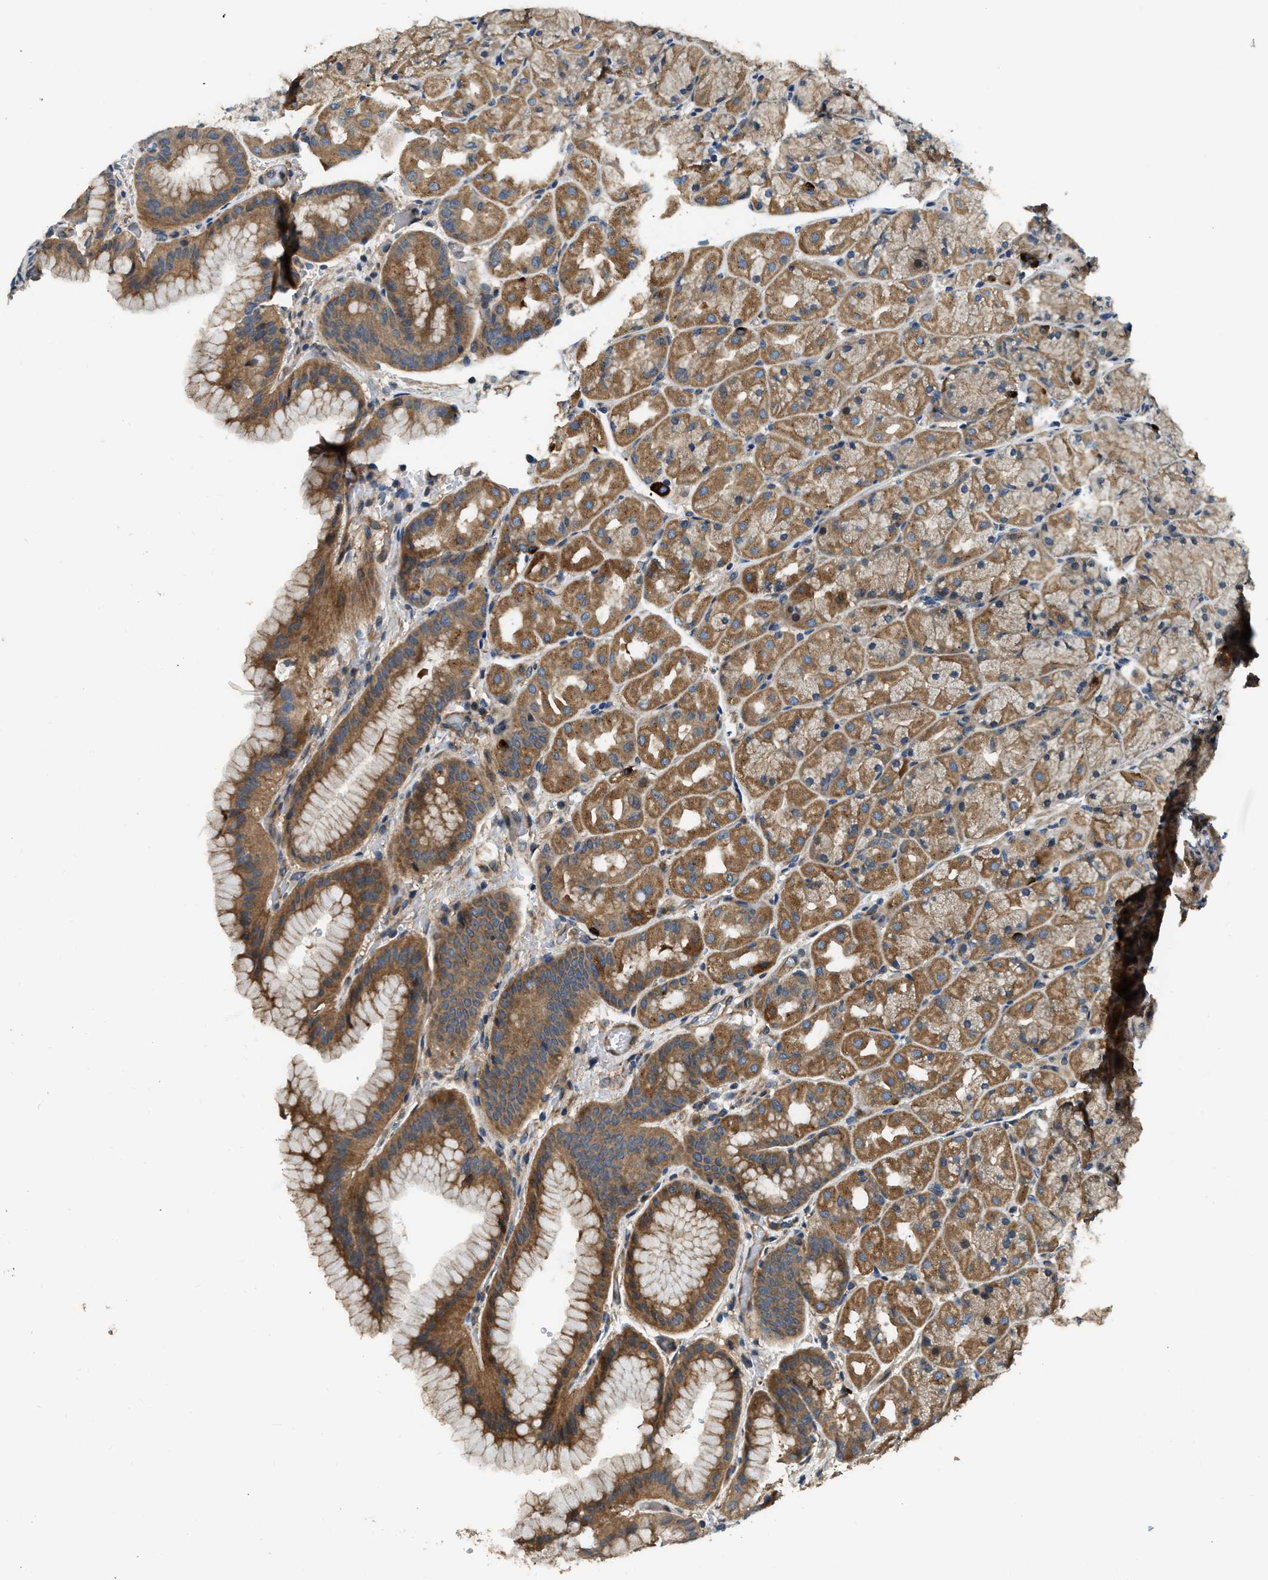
{"staining": {"intensity": "moderate", "quantity": ">75%", "location": "cytoplasmic/membranous"}, "tissue": "stomach", "cell_type": "Glandular cells", "image_type": "normal", "snomed": [{"axis": "morphology", "description": "Normal tissue, NOS"}, {"axis": "morphology", "description": "Carcinoid, malignant, NOS"}, {"axis": "topography", "description": "Stomach, upper"}], "caption": "Stomach stained for a protein exhibits moderate cytoplasmic/membranous positivity in glandular cells. (DAB (3,3'-diaminobenzidine) IHC, brown staining for protein, blue staining for nuclei).", "gene": "IL3RA", "patient": {"sex": "male", "age": 39}}